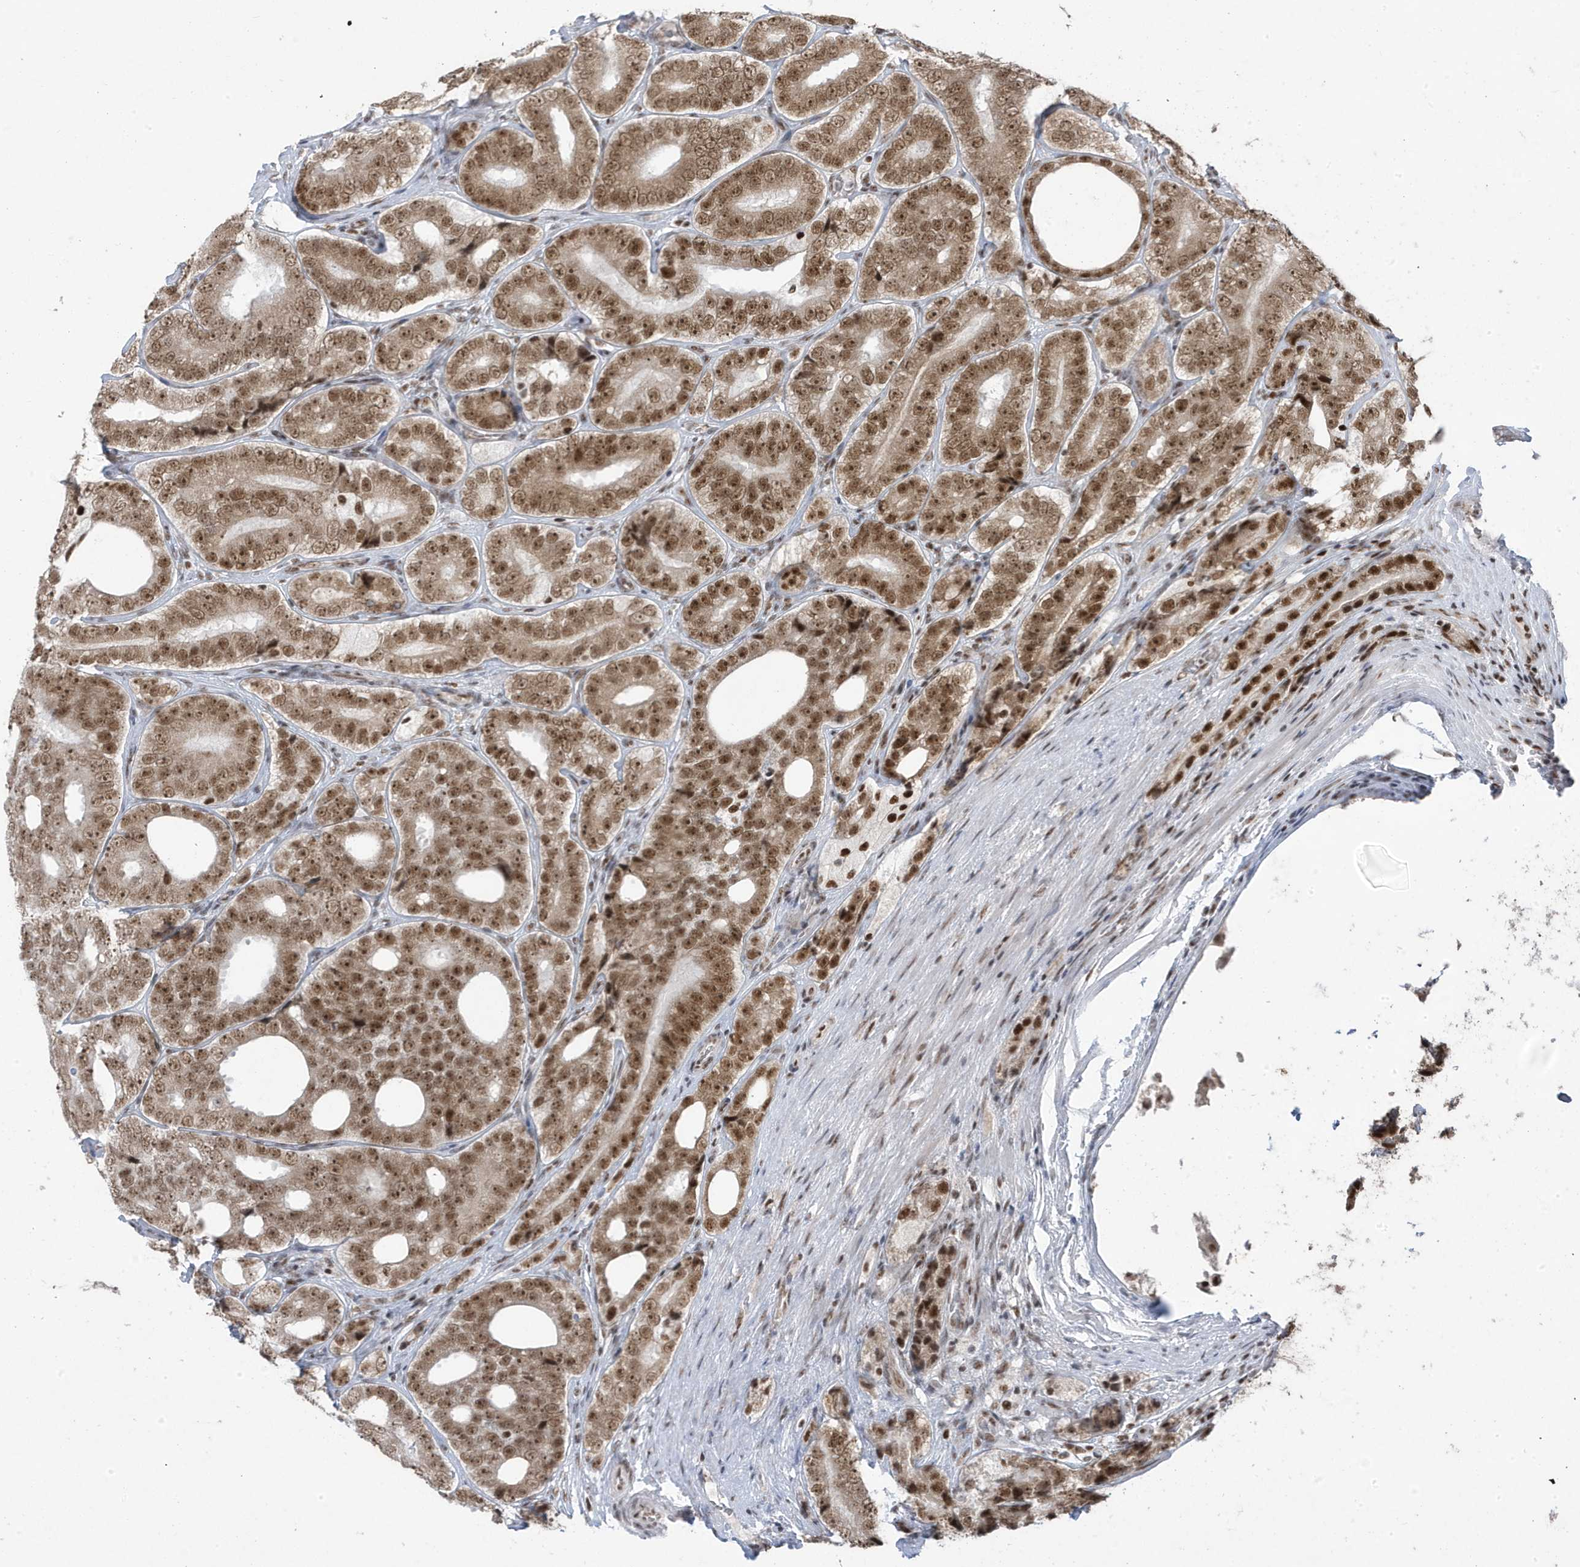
{"staining": {"intensity": "moderate", "quantity": ">75%", "location": "cytoplasmic/membranous,nuclear"}, "tissue": "prostate cancer", "cell_type": "Tumor cells", "image_type": "cancer", "snomed": [{"axis": "morphology", "description": "Adenocarcinoma, High grade"}, {"axis": "topography", "description": "Prostate"}], "caption": "Prostate high-grade adenocarcinoma stained for a protein (brown) exhibits moderate cytoplasmic/membranous and nuclear positive staining in approximately >75% of tumor cells.", "gene": "MTREX", "patient": {"sex": "male", "age": 56}}